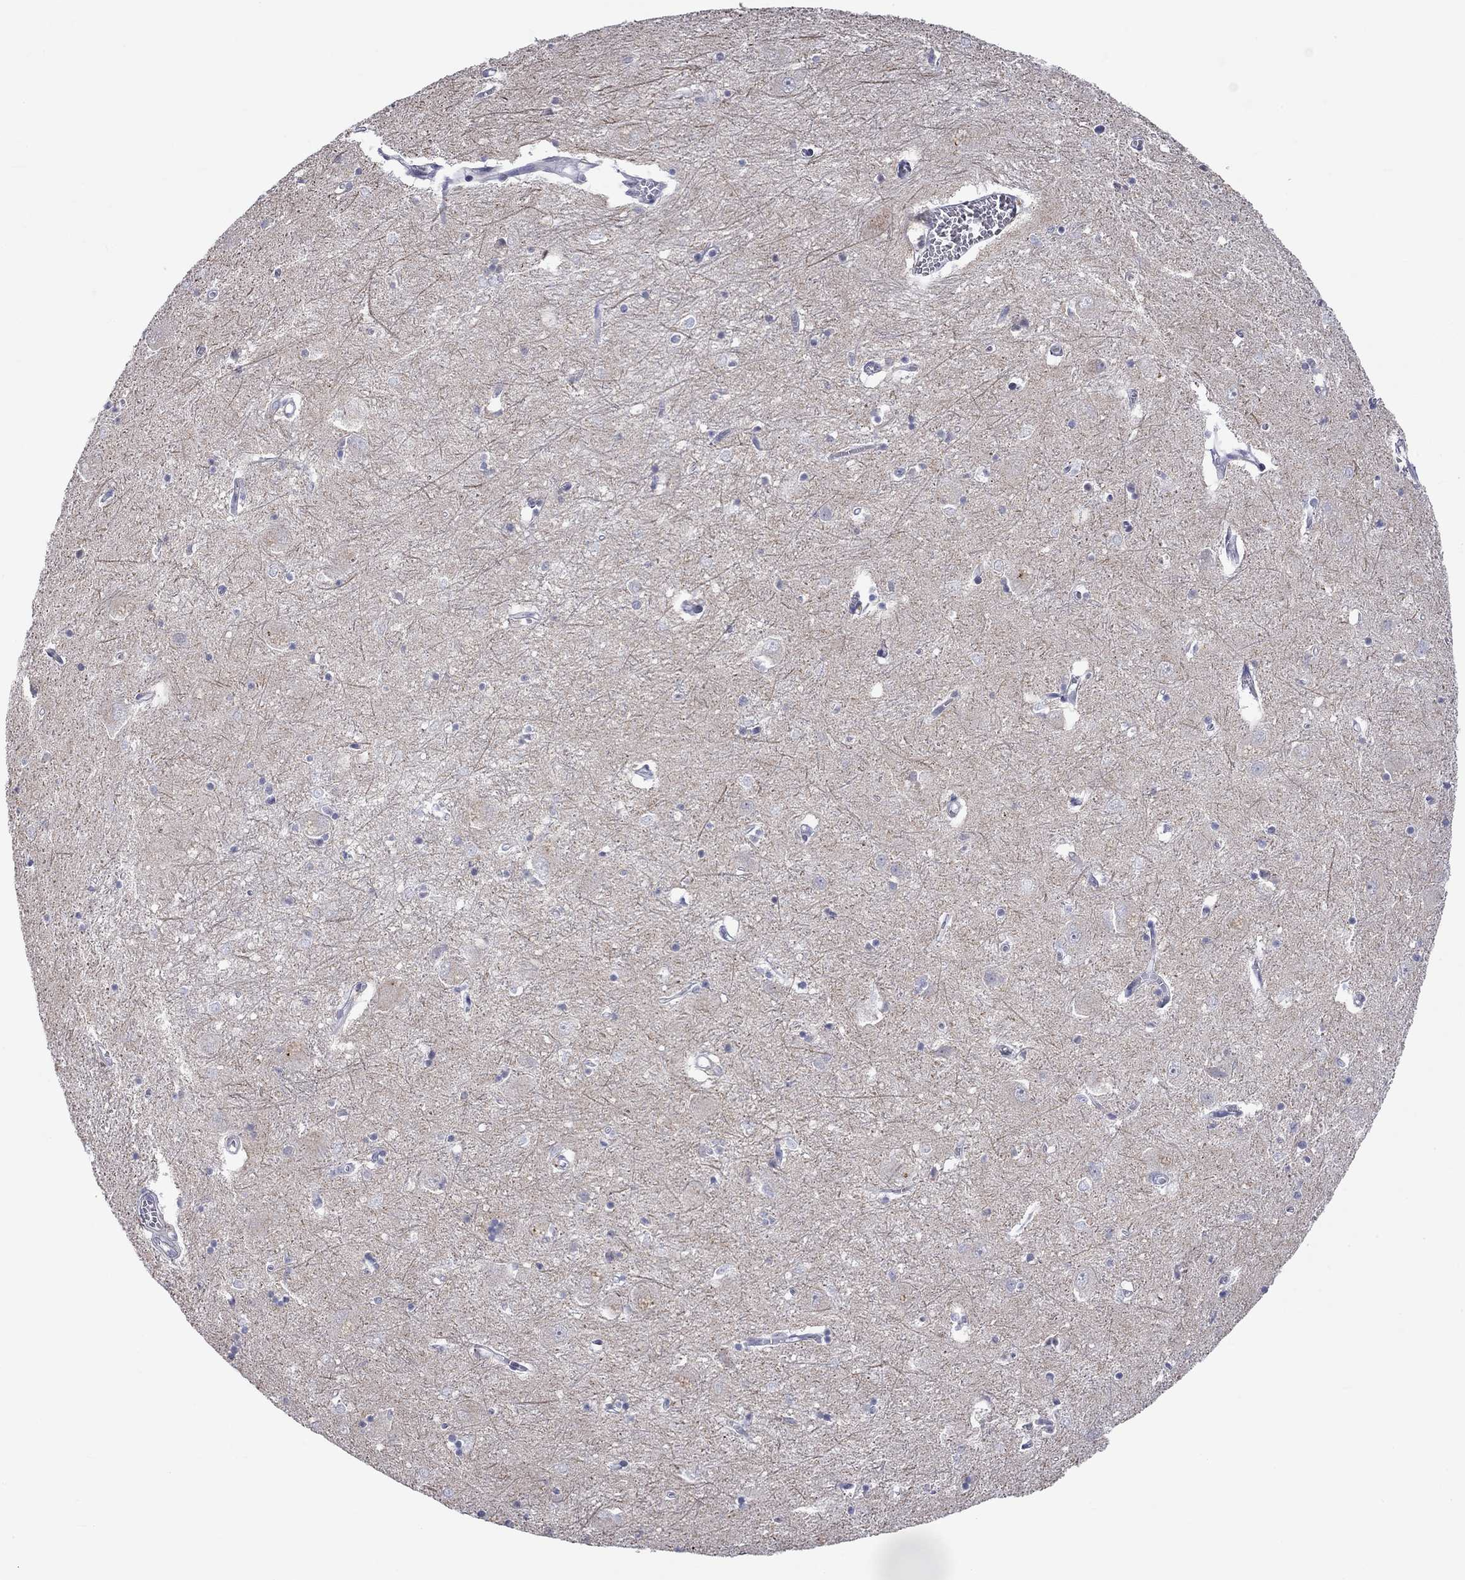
{"staining": {"intensity": "negative", "quantity": "none", "location": "none"}, "tissue": "caudate", "cell_type": "Glial cells", "image_type": "normal", "snomed": [{"axis": "morphology", "description": "Normal tissue, NOS"}, {"axis": "topography", "description": "Lateral ventricle wall"}], "caption": "The IHC histopathology image has no significant expression in glial cells of caudate. (DAB immunohistochemistry (IHC) with hematoxylin counter stain).", "gene": "PCDHGA10", "patient": {"sex": "male", "age": 54}}